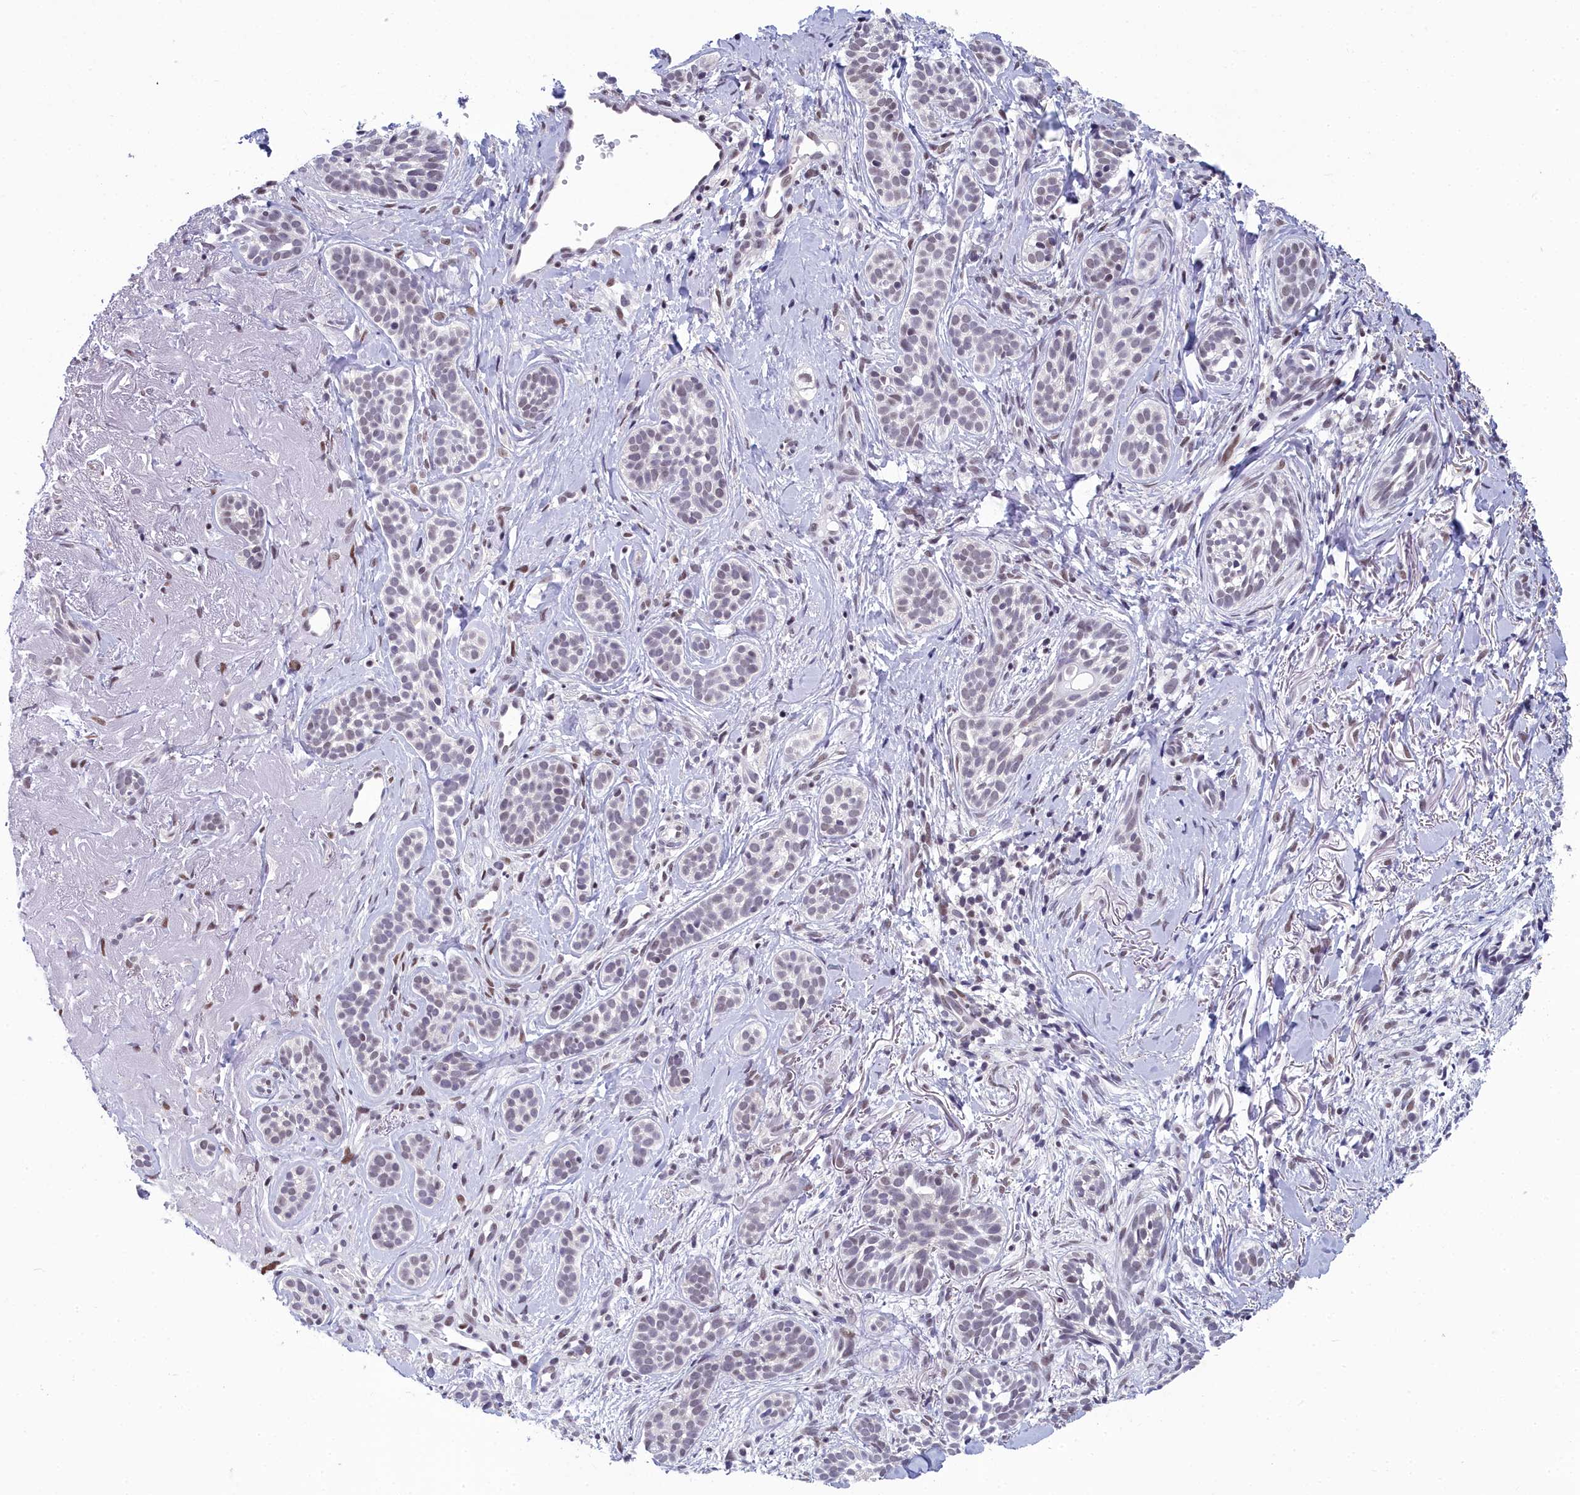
{"staining": {"intensity": "moderate", "quantity": "<25%", "location": "nuclear"}, "tissue": "skin cancer", "cell_type": "Tumor cells", "image_type": "cancer", "snomed": [{"axis": "morphology", "description": "Basal cell carcinoma"}, {"axis": "topography", "description": "Skin"}], "caption": "Skin basal cell carcinoma stained for a protein (brown) reveals moderate nuclear positive positivity in about <25% of tumor cells.", "gene": "CCDC97", "patient": {"sex": "male", "age": 71}}